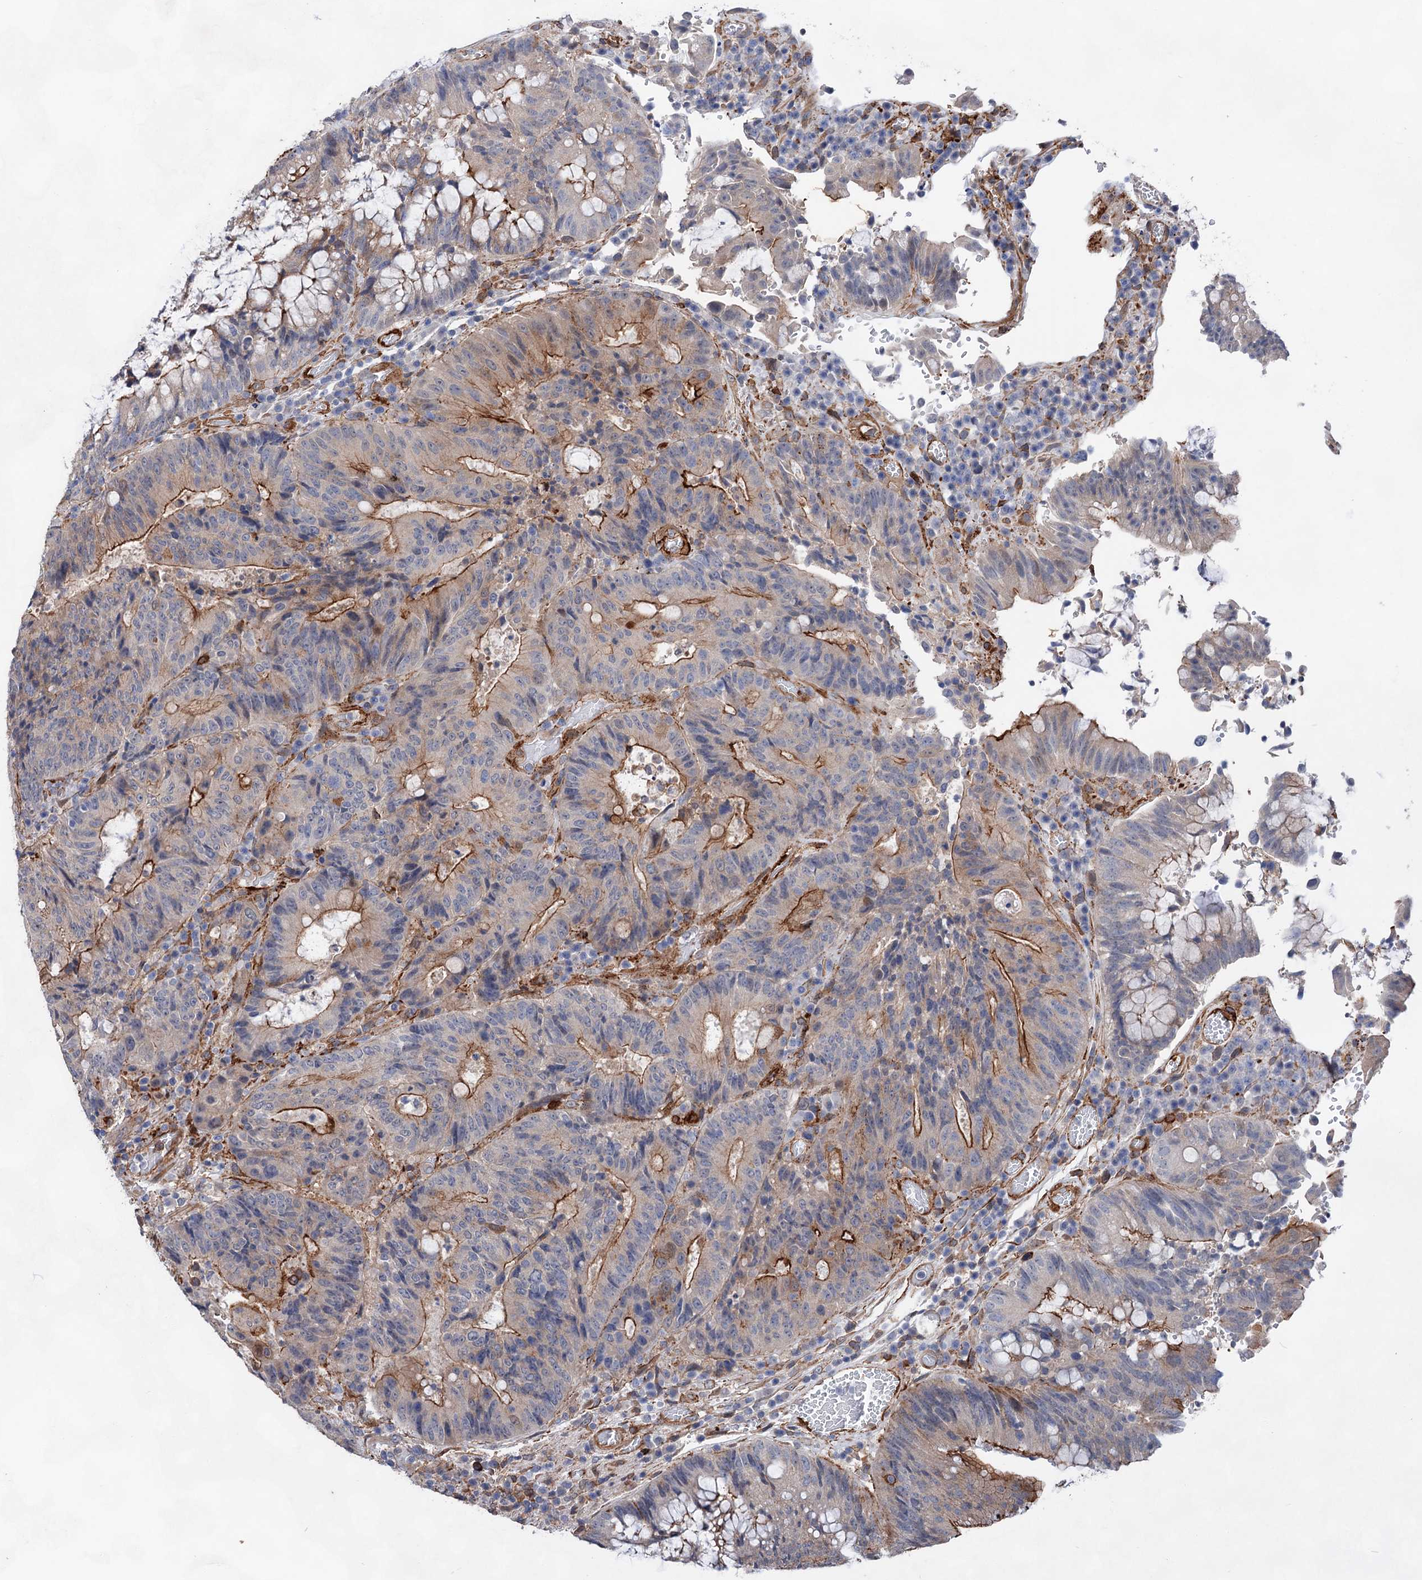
{"staining": {"intensity": "moderate", "quantity": "25%-75%", "location": "cytoplasmic/membranous"}, "tissue": "colorectal cancer", "cell_type": "Tumor cells", "image_type": "cancer", "snomed": [{"axis": "morphology", "description": "Adenocarcinoma, NOS"}, {"axis": "topography", "description": "Rectum"}], "caption": "Colorectal adenocarcinoma tissue exhibits moderate cytoplasmic/membranous staining in about 25%-75% of tumor cells", "gene": "TMTC3", "patient": {"sex": "male", "age": 69}}